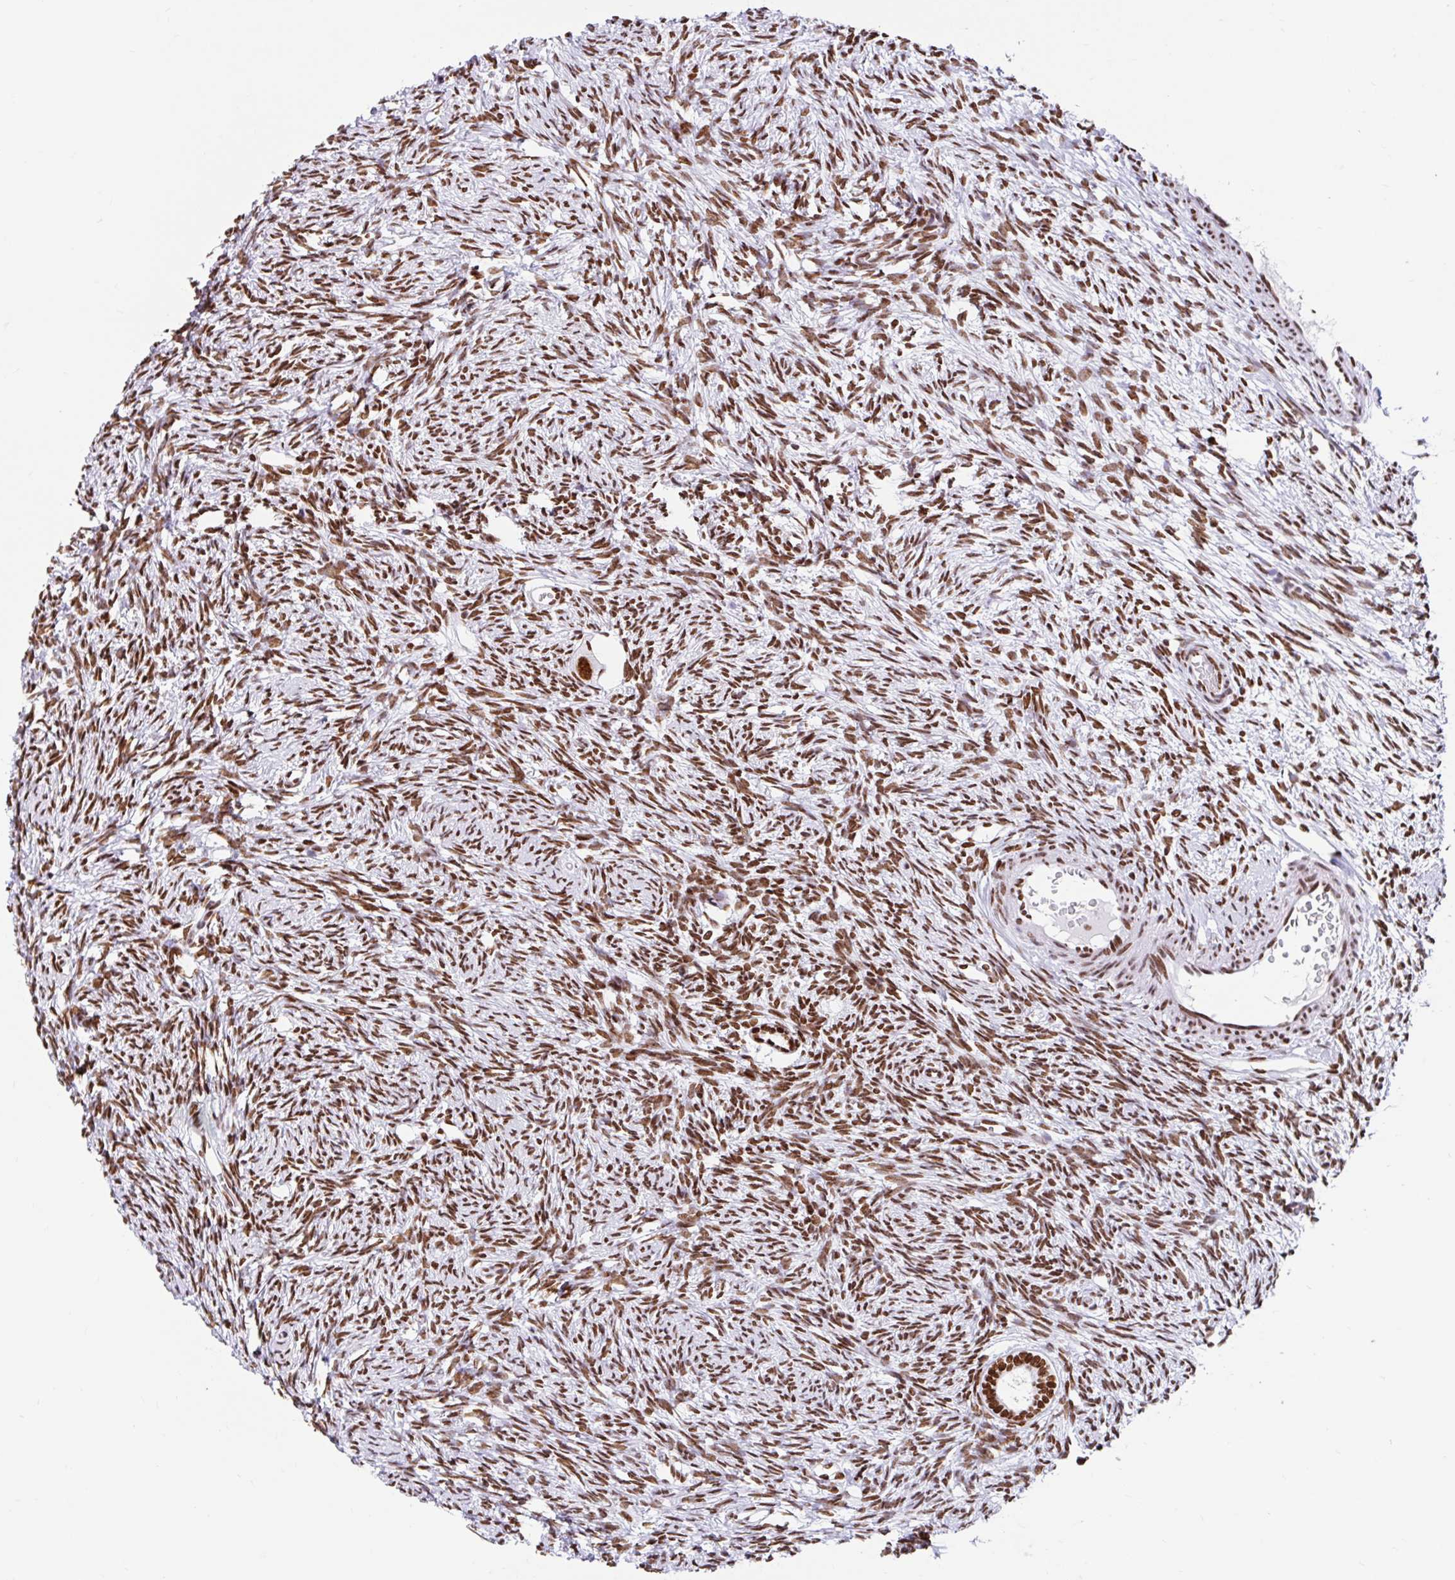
{"staining": {"intensity": "strong", "quantity": ">75%", "location": "nuclear"}, "tissue": "ovary", "cell_type": "Follicle cells", "image_type": "normal", "snomed": [{"axis": "morphology", "description": "Normal tissue, NOS"}, {"axis": "topography", "description": "Ovary"}], "caption": "Immunohistochemical staining of unremarkable human ovary displays high levels of strong nuclear positivity in approximately >75% of follicle cells.", "gene": "KHDRBS1", "patient": {"sex": "female", "age": 33}}